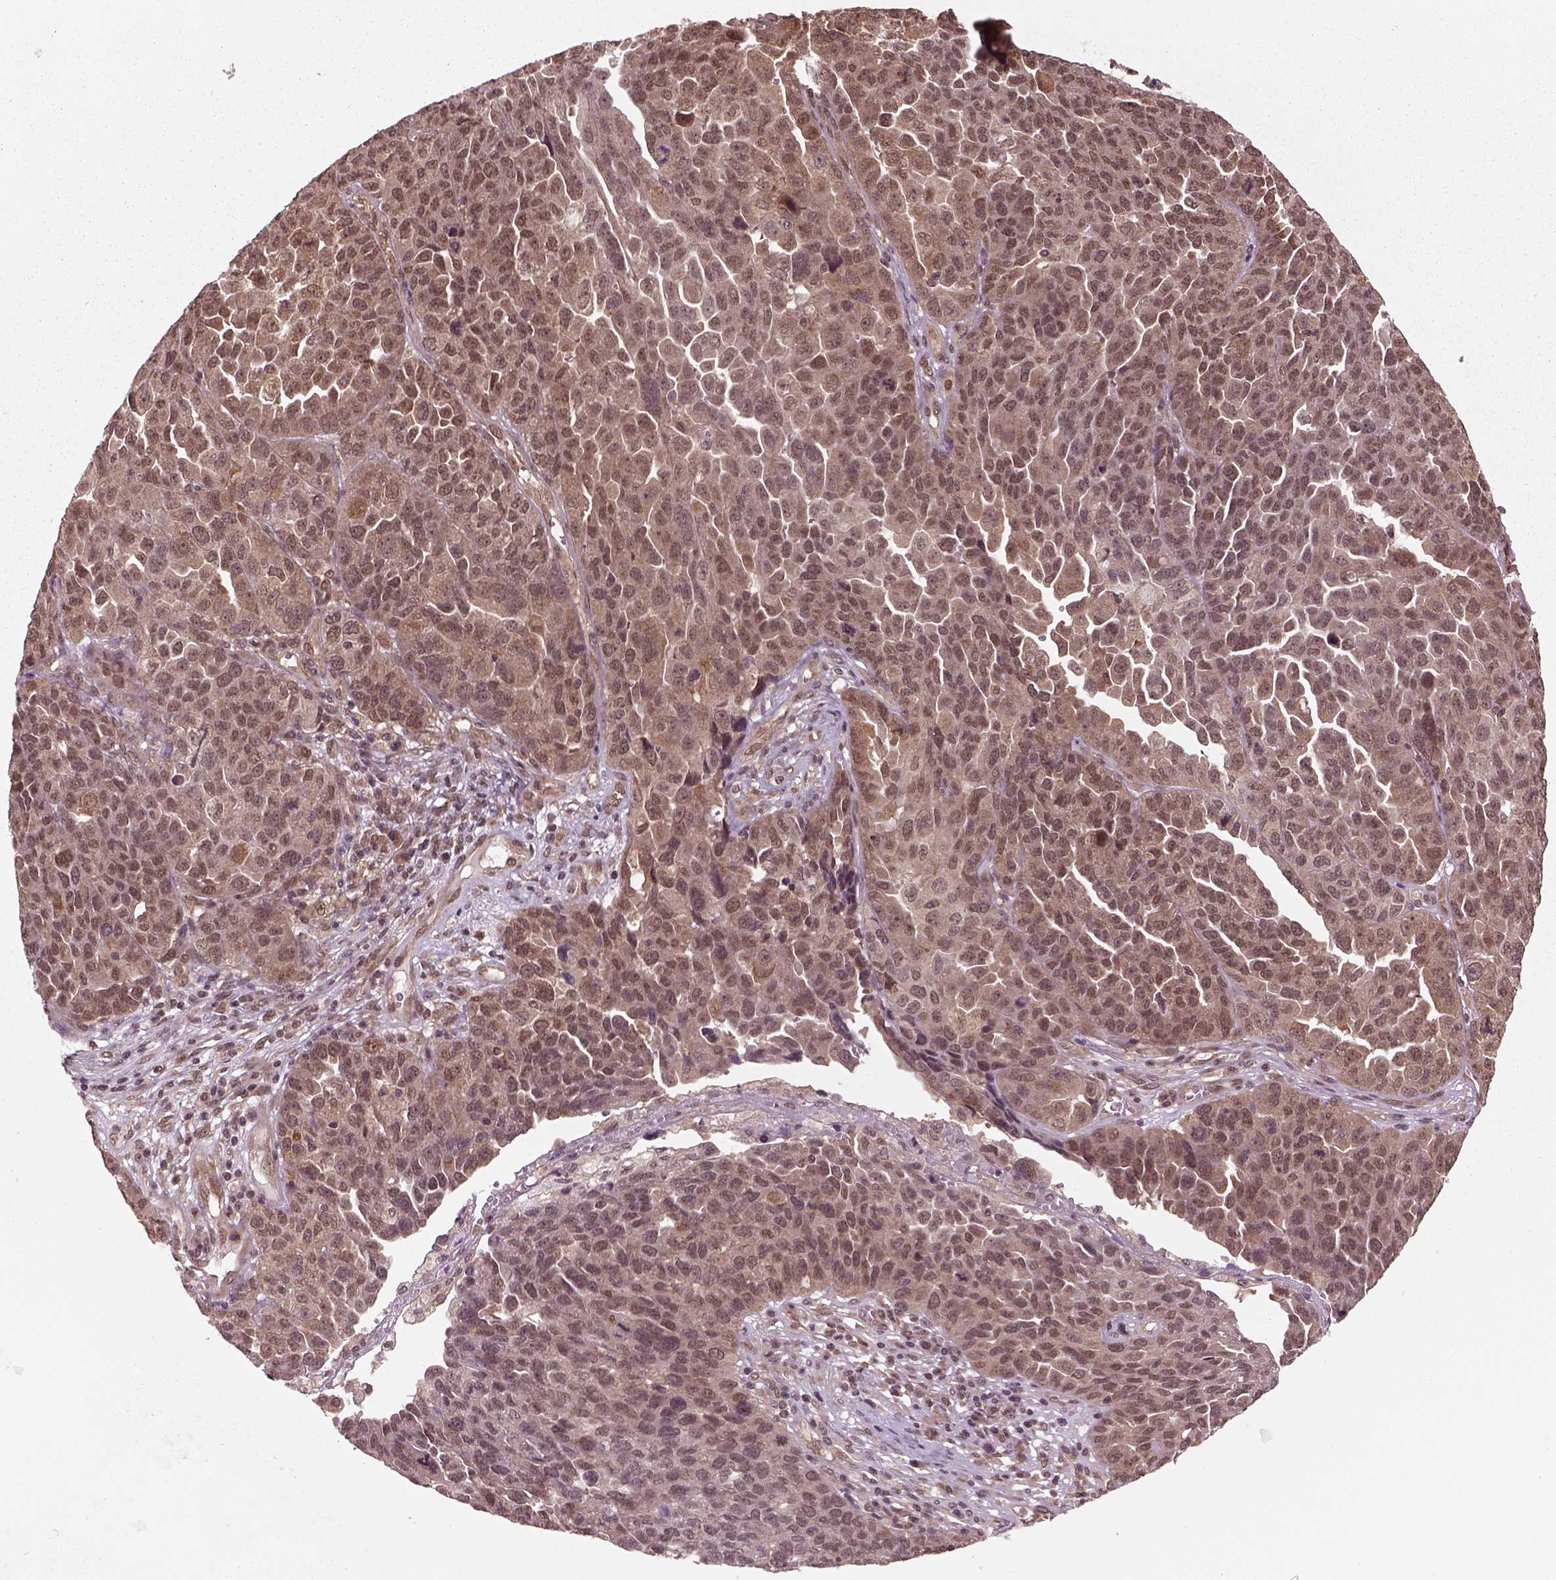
{"staining": {"intensity": "moderate", "quantity": ">75%", "location": "cytoplasmic/membranous,nuclear"}, "tissue": "ovarian cancer", "cell_type": "Tumor cells", "image_type": "cancer", "snomed": [{"axis": "morphology", "description": "Cystadenocarcinoma, serous, NOS"}, {"axis": "topography", "description": "Ovary"}], "caption": "Immunohistochemical staining of human serous cystadenocarcinoma (ovarian) displays medium levels of moderate cytoplasmic/membranous and nuclear staining in approximately >75% of tumor cells.", "gene": "NUDT9", "patient": {"sex": "female", "age": 87}}